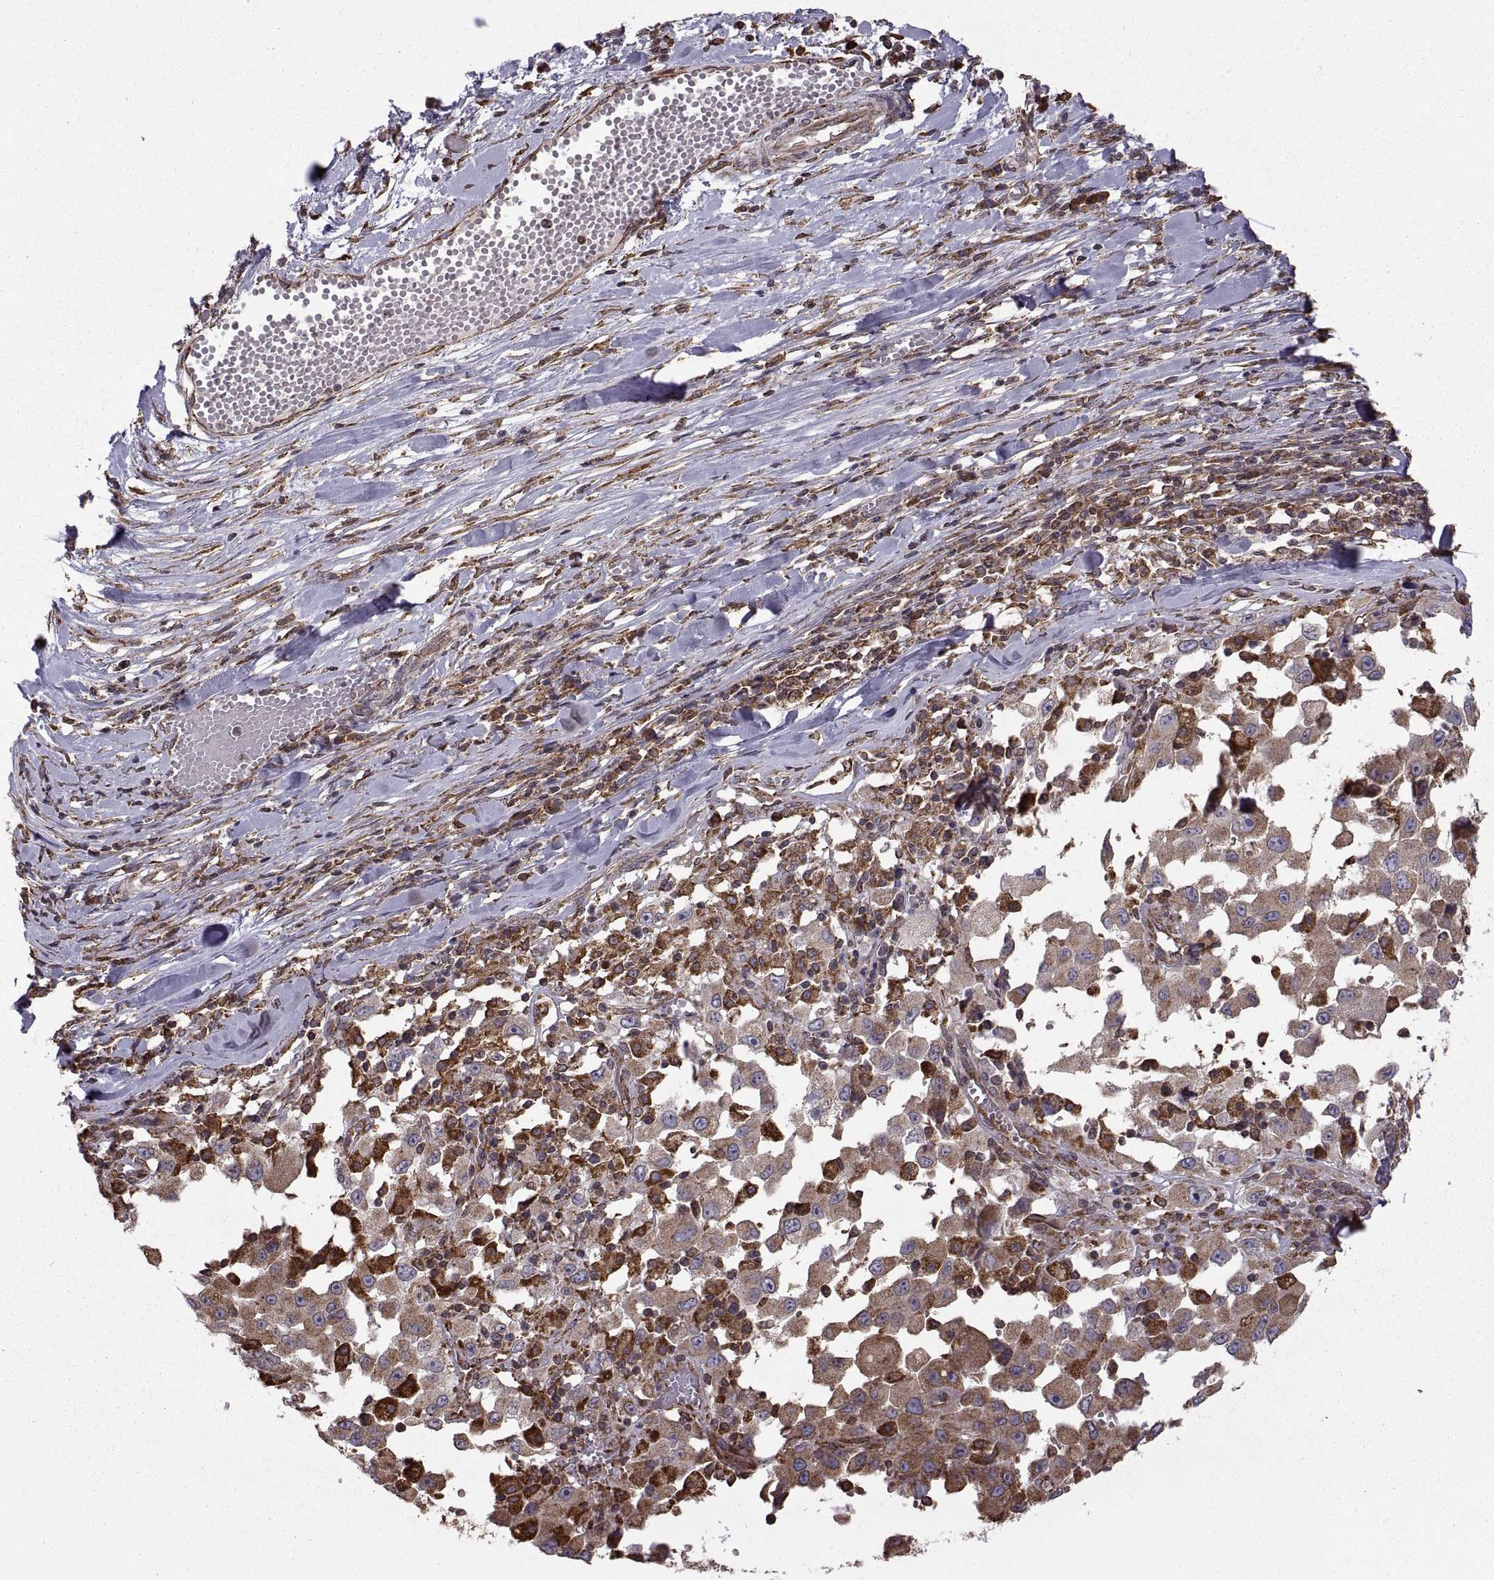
{"staining": {"intensity": "moderate", "quantity": "<25%", "location": "cytoplasmic/membranous"}, "tissue": "melanoma", "cell_type": "Tumor cells", "image_type": "cancer", "snomed": [{"axis": "morphology", "description": "Malignant melanoma, Metastatic site"}, {"axis": "topography", "description": "Lymph node"}], "caption": "Melanoma stained for a protein (brown) exhibits moderate cytoplasmic/membranous positive staining in about <25% of tumor cells.", "gene": "PDIA3", "patient": {"sex": "male", "age": 50}}